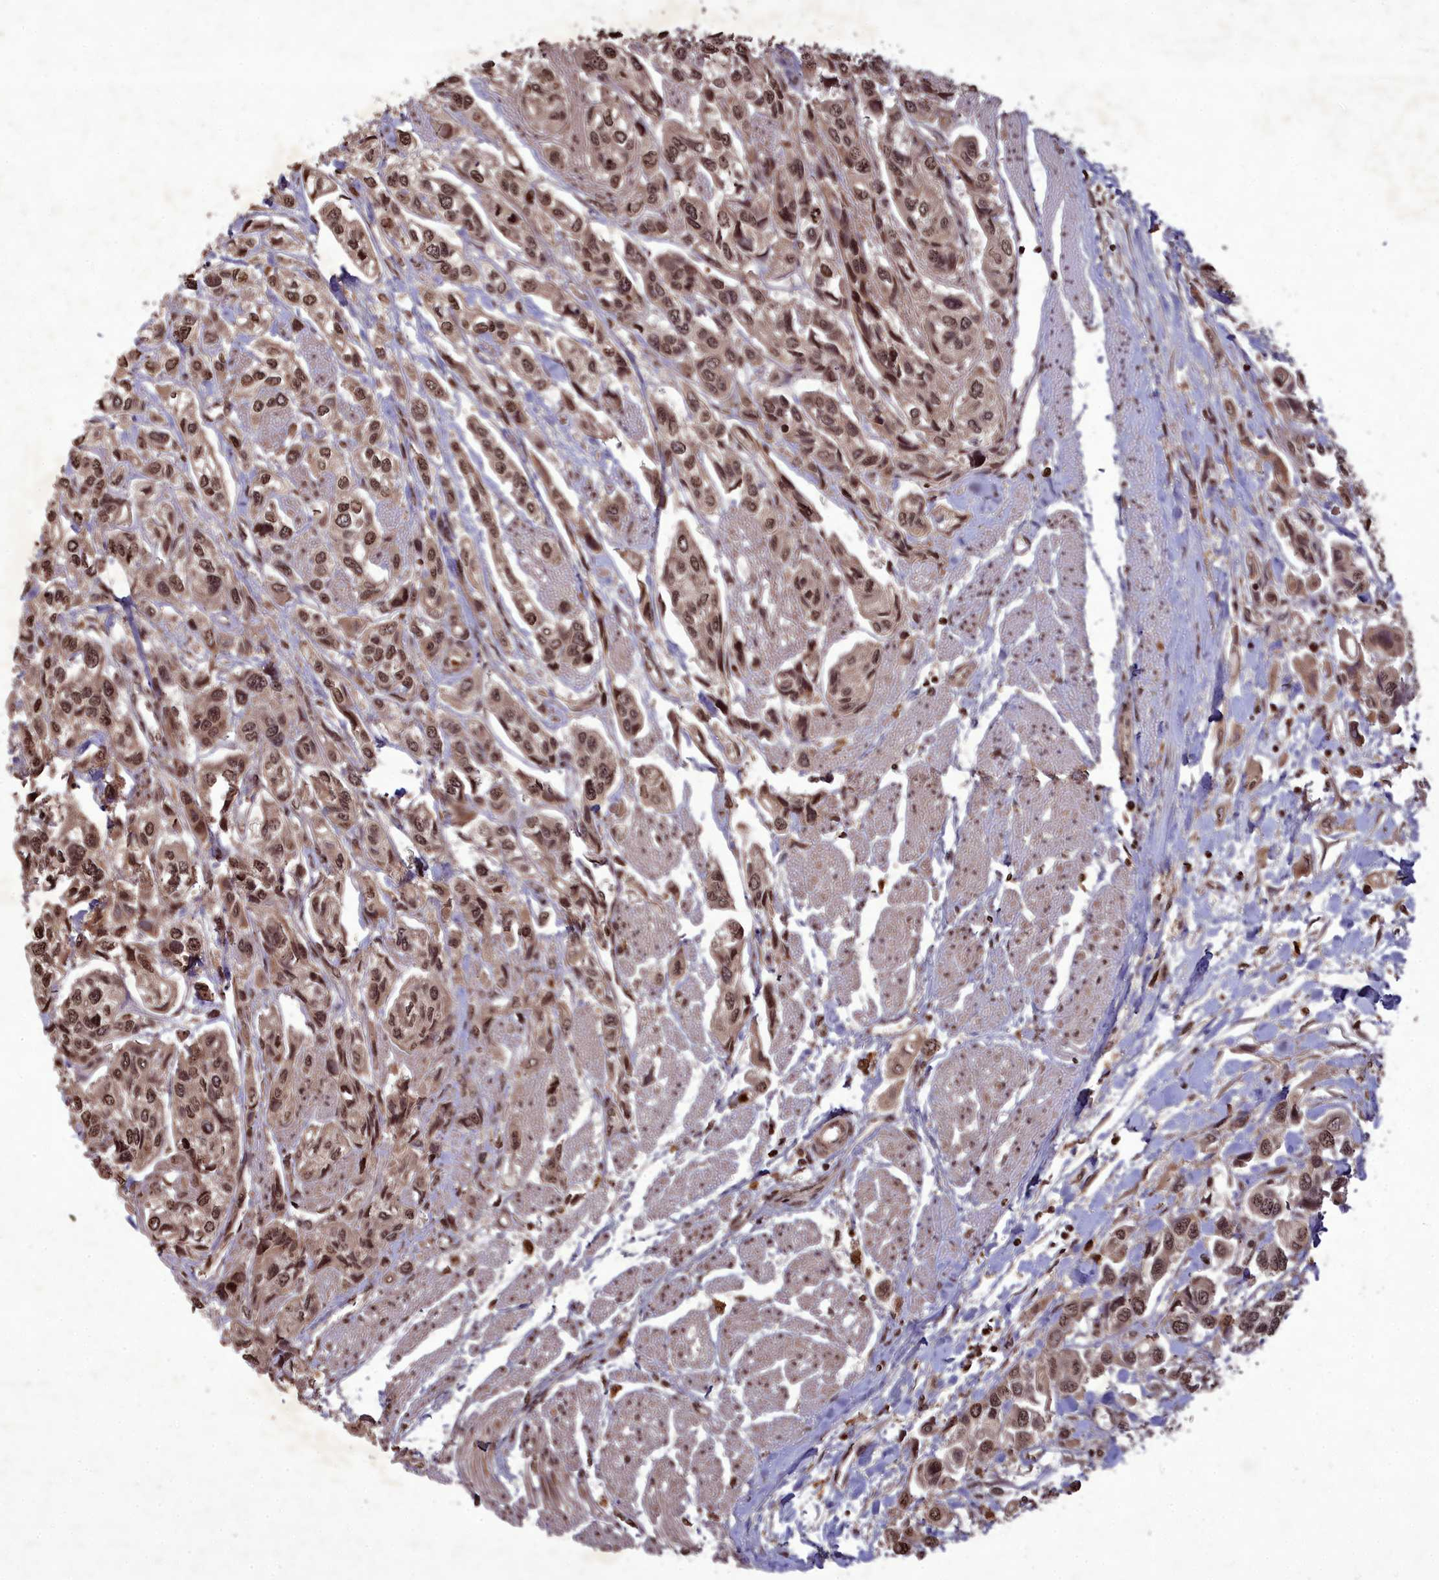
{"staining": {"intensity": "moderate", "quantity": ">75%", "location": "nuclear"}, "tissue": "urothelial cancer", "cell_type": "Tumor cells", "image_type": "cancer", "snomed": [{"axis": "morphology", "description": "Urothelial carcinoma, High grade"}, {"axis": "topography", "description": "Urinary bladder"}], "caption": "Human urothelial cancer stained with a protein marker demonstrates moderate staining in tumor cells.", "gene": "SRMS", "patient": {"sex": "male", "age": 67}}